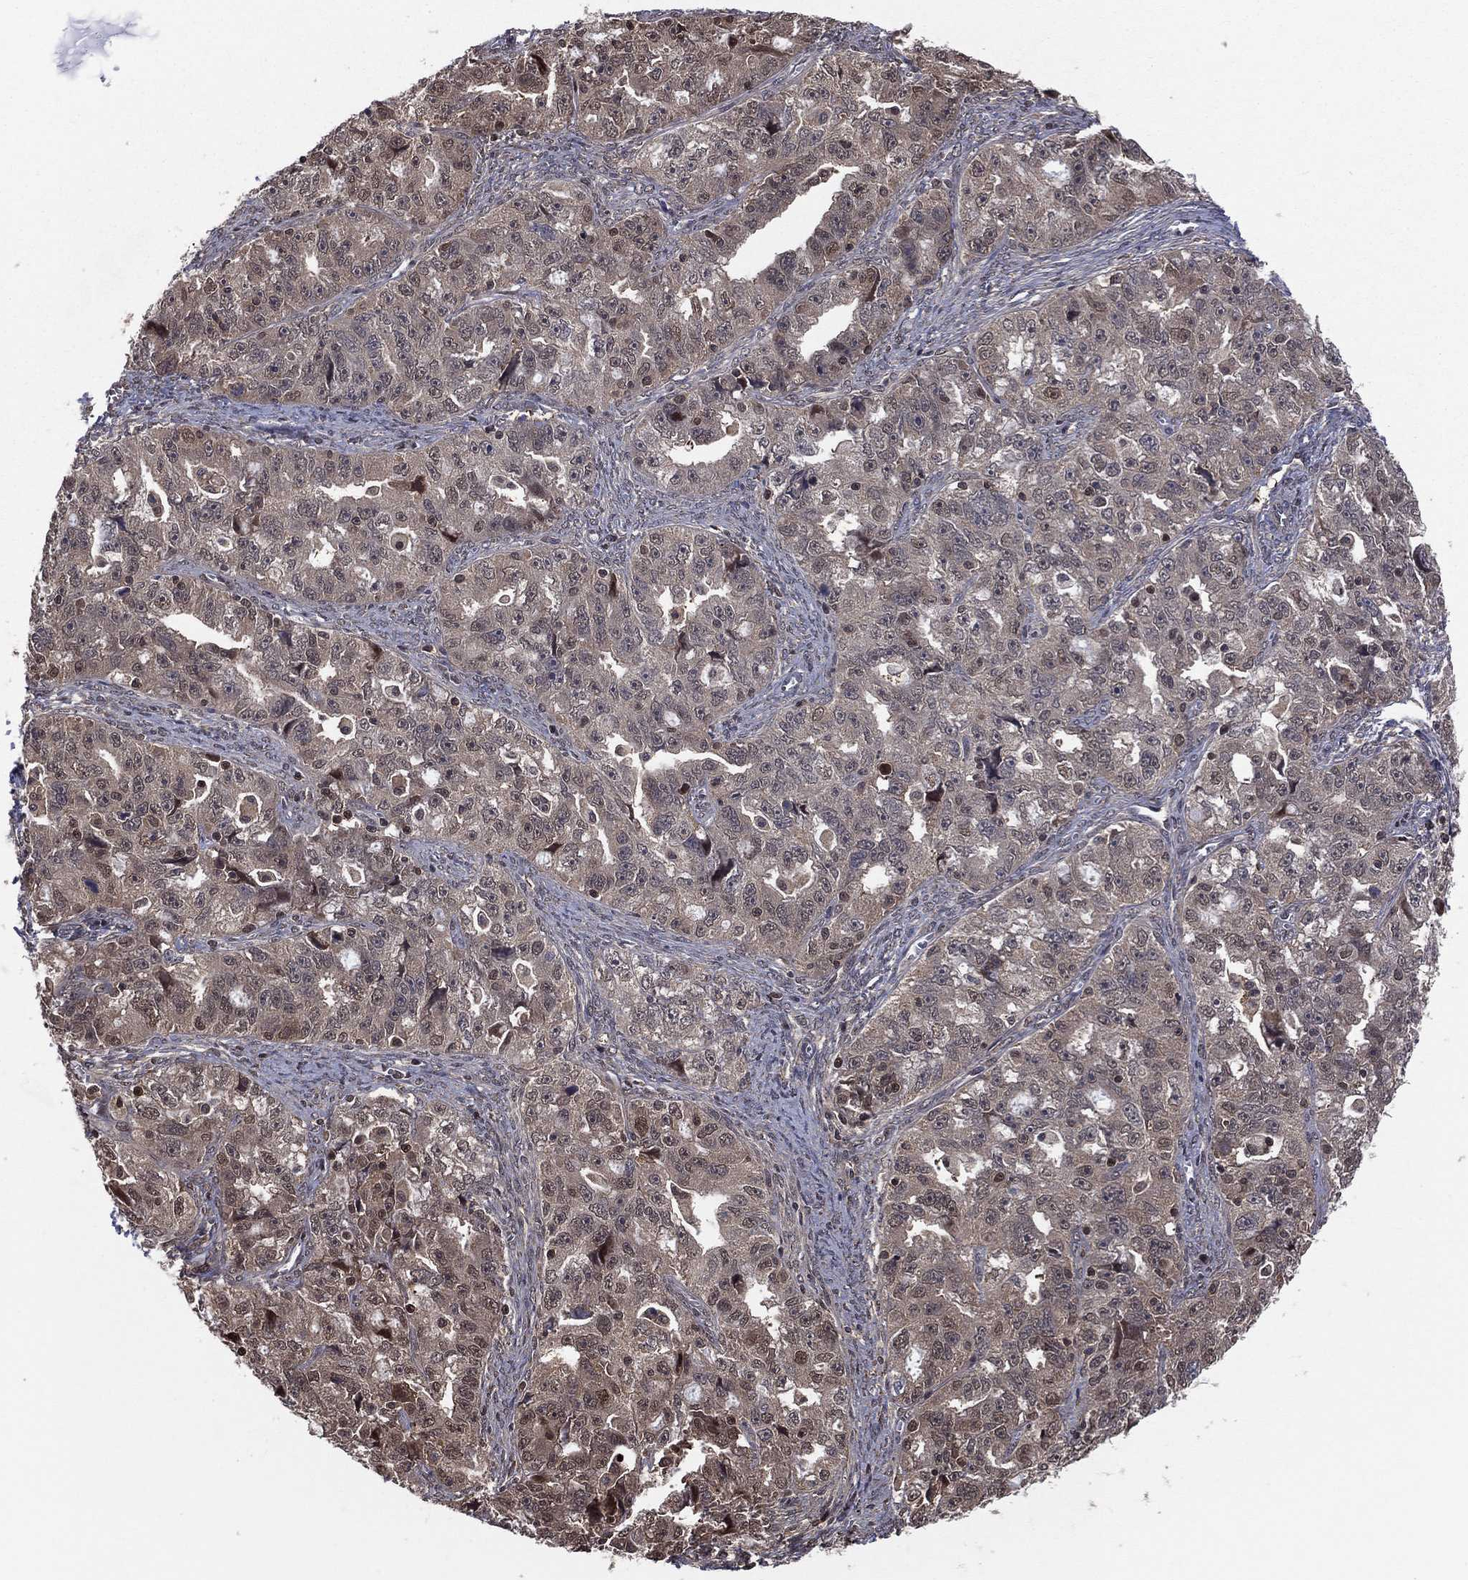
{"staining": {"intensity": "weak", "quantity": "<25%", "location": "cytoplasmic/membranous"}, "tissue": "ovarian cancer", "cell_type": "Tumor cells", "image_type": "cancer", "snomed": [{"axis": "morphology", "description": "Cystadenocarcinoma, serous, NOS"}, {"axis": "topography", "description": "Ovary"}], "caption": "Tumor cells show no significant expression in ovarian serous cystadenocarcinoma. (DAB (3,3'-diaminobenzidine) immunohistochemistry (IHC), high magnification).", "gene": "ICOSLG", "patient": {"sex": "female", "age": 51}}